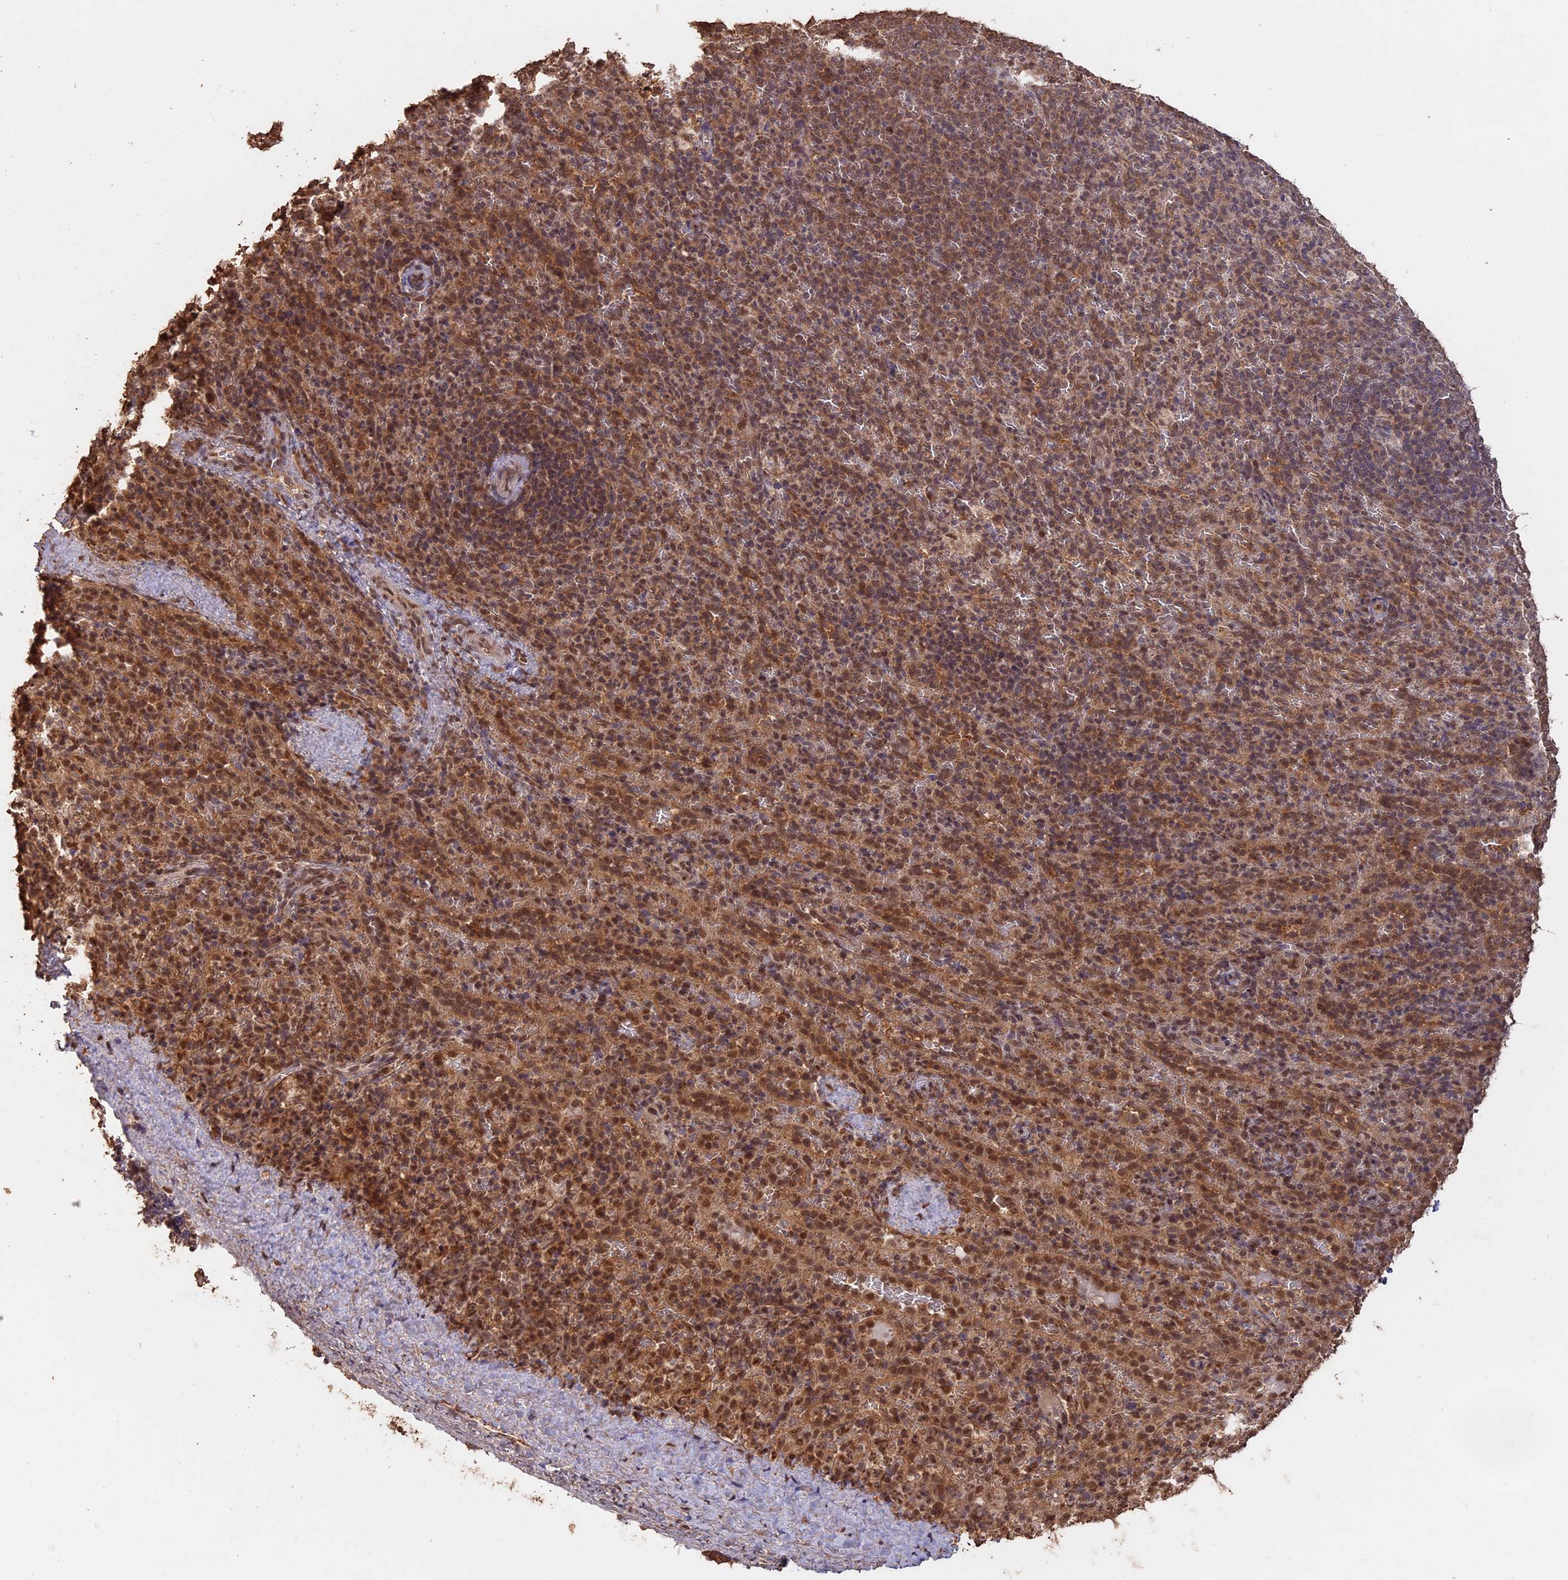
{"staining": {"intensity": "moderate", "quantity": "25%-75%", "location": "cytoplasmic/membranous,nuclear"}, "tissue": "spleen", "cell_type": "Cells in red pulp", "image_type": "normal", "snomed": [{"axis": "morphology", "description": "Normal tissue, NOS"}, {"axis": "topography", "description": "Spleen"}], "caption": "The photomicrograph displays immunohistochemical staining of unremarkable spleen. There is moderate cytoplasmic/membranous,nuclear expression is identified in approximately 25%-75% of cells in red pulp. (DAB IHC, brown staining for protein, blue staining for nuclei).", "gene": "PSMC6", "patient": {"sex": "female", "age": 21}}